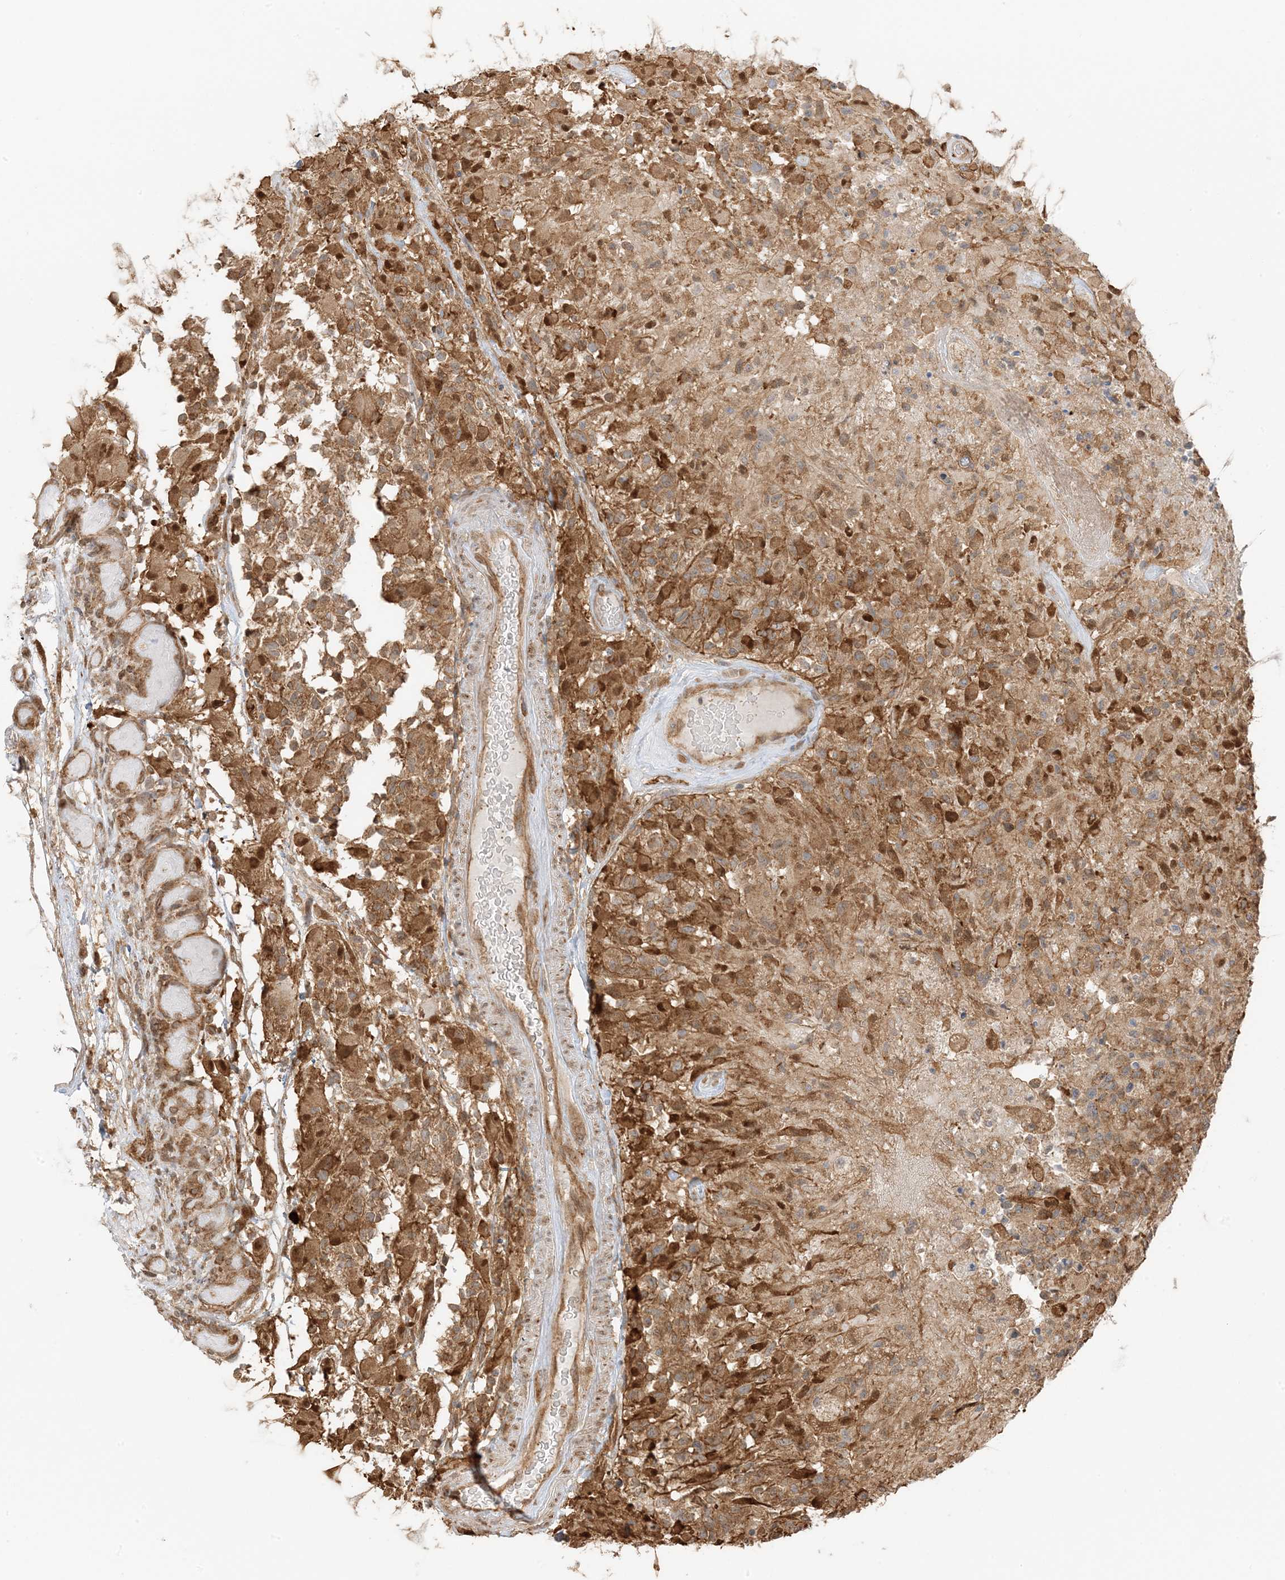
{"staining": {"intensity": "moderate", "quantity": "<25%", "location": "cytoplasmic/membranous"}, "tissue": "glioma", "cell_type": "Tumor cells", "image_type": "cancer", "snomed": [{"axis": "morphology", "description": "Glioma, malignant, High grade"}, {"axis": "morphology", "description": "Glioblastoma, NOS"}, {"axis": "topography", "description": "Brain"}], "caption": "Protein expression analysis of malignant glioma (high-grade) shows moderate cytoplasmic/membranous staining in about <25% of tumor cells.", "gene": "UBAP2L", "patient": {"sex": "male", "age": 60}}